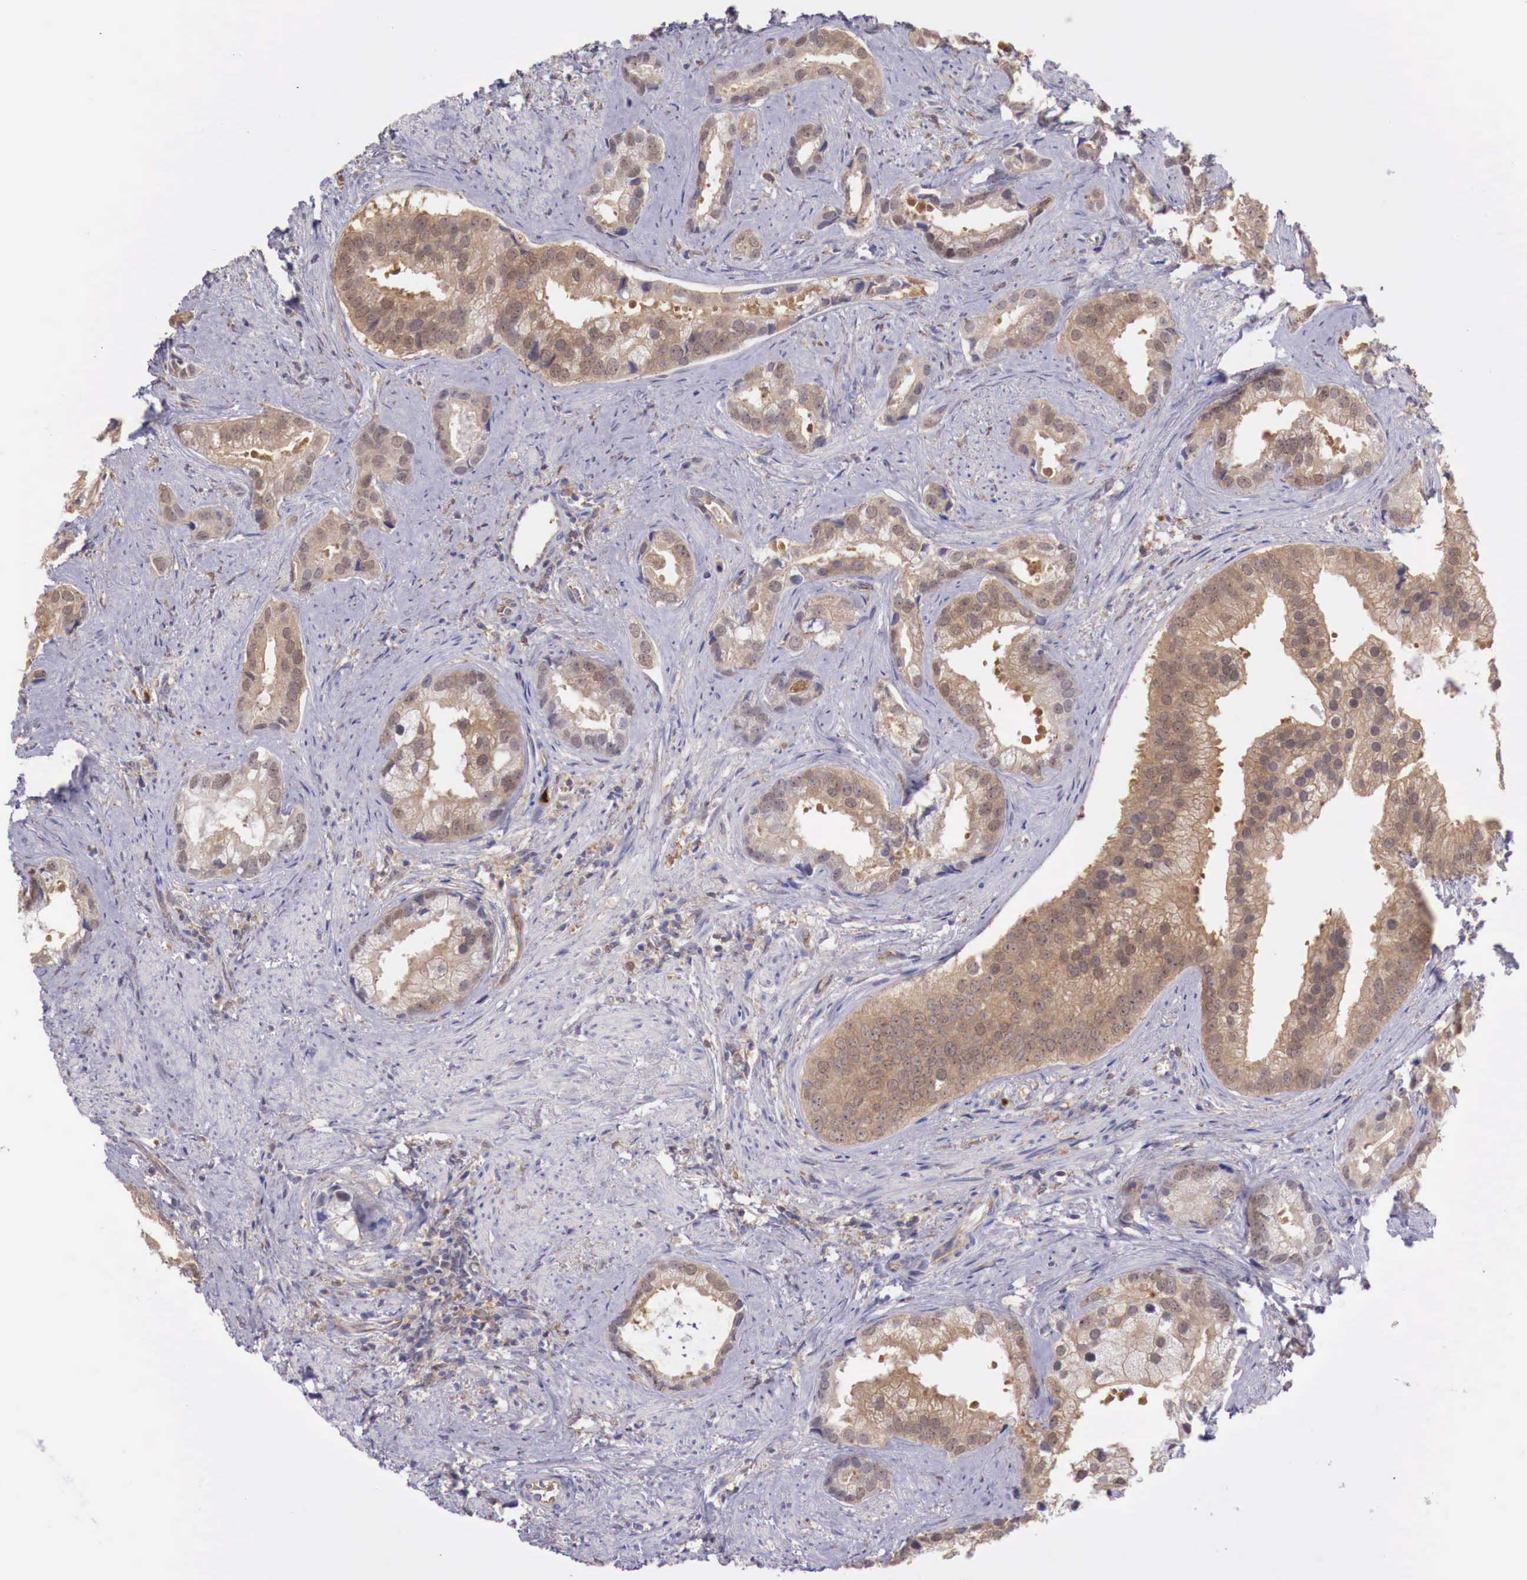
{"staining": {"intensity": "moderate", "quantity": ">75%", "location": "cytoplasmic/membranous"}, "tissue": "prostate cancer", "cell_type": "Tumor cells", "image_type": "cancer", "snomed": [{"axis": "morphology", "description": "Adenocarcinoma, Medium grade"}, {"axis": "topography", "description": "Prostate"}], "caption": "Human prostate cancer (adenocarcinoma (medium-grade)) stained with a brown dye demonstrates moderate cytoplasmic/membranous positive staining in about >75% of tumor cells.", "gene": "GAB2", "patient": {"sex": "male", "age": 65}}